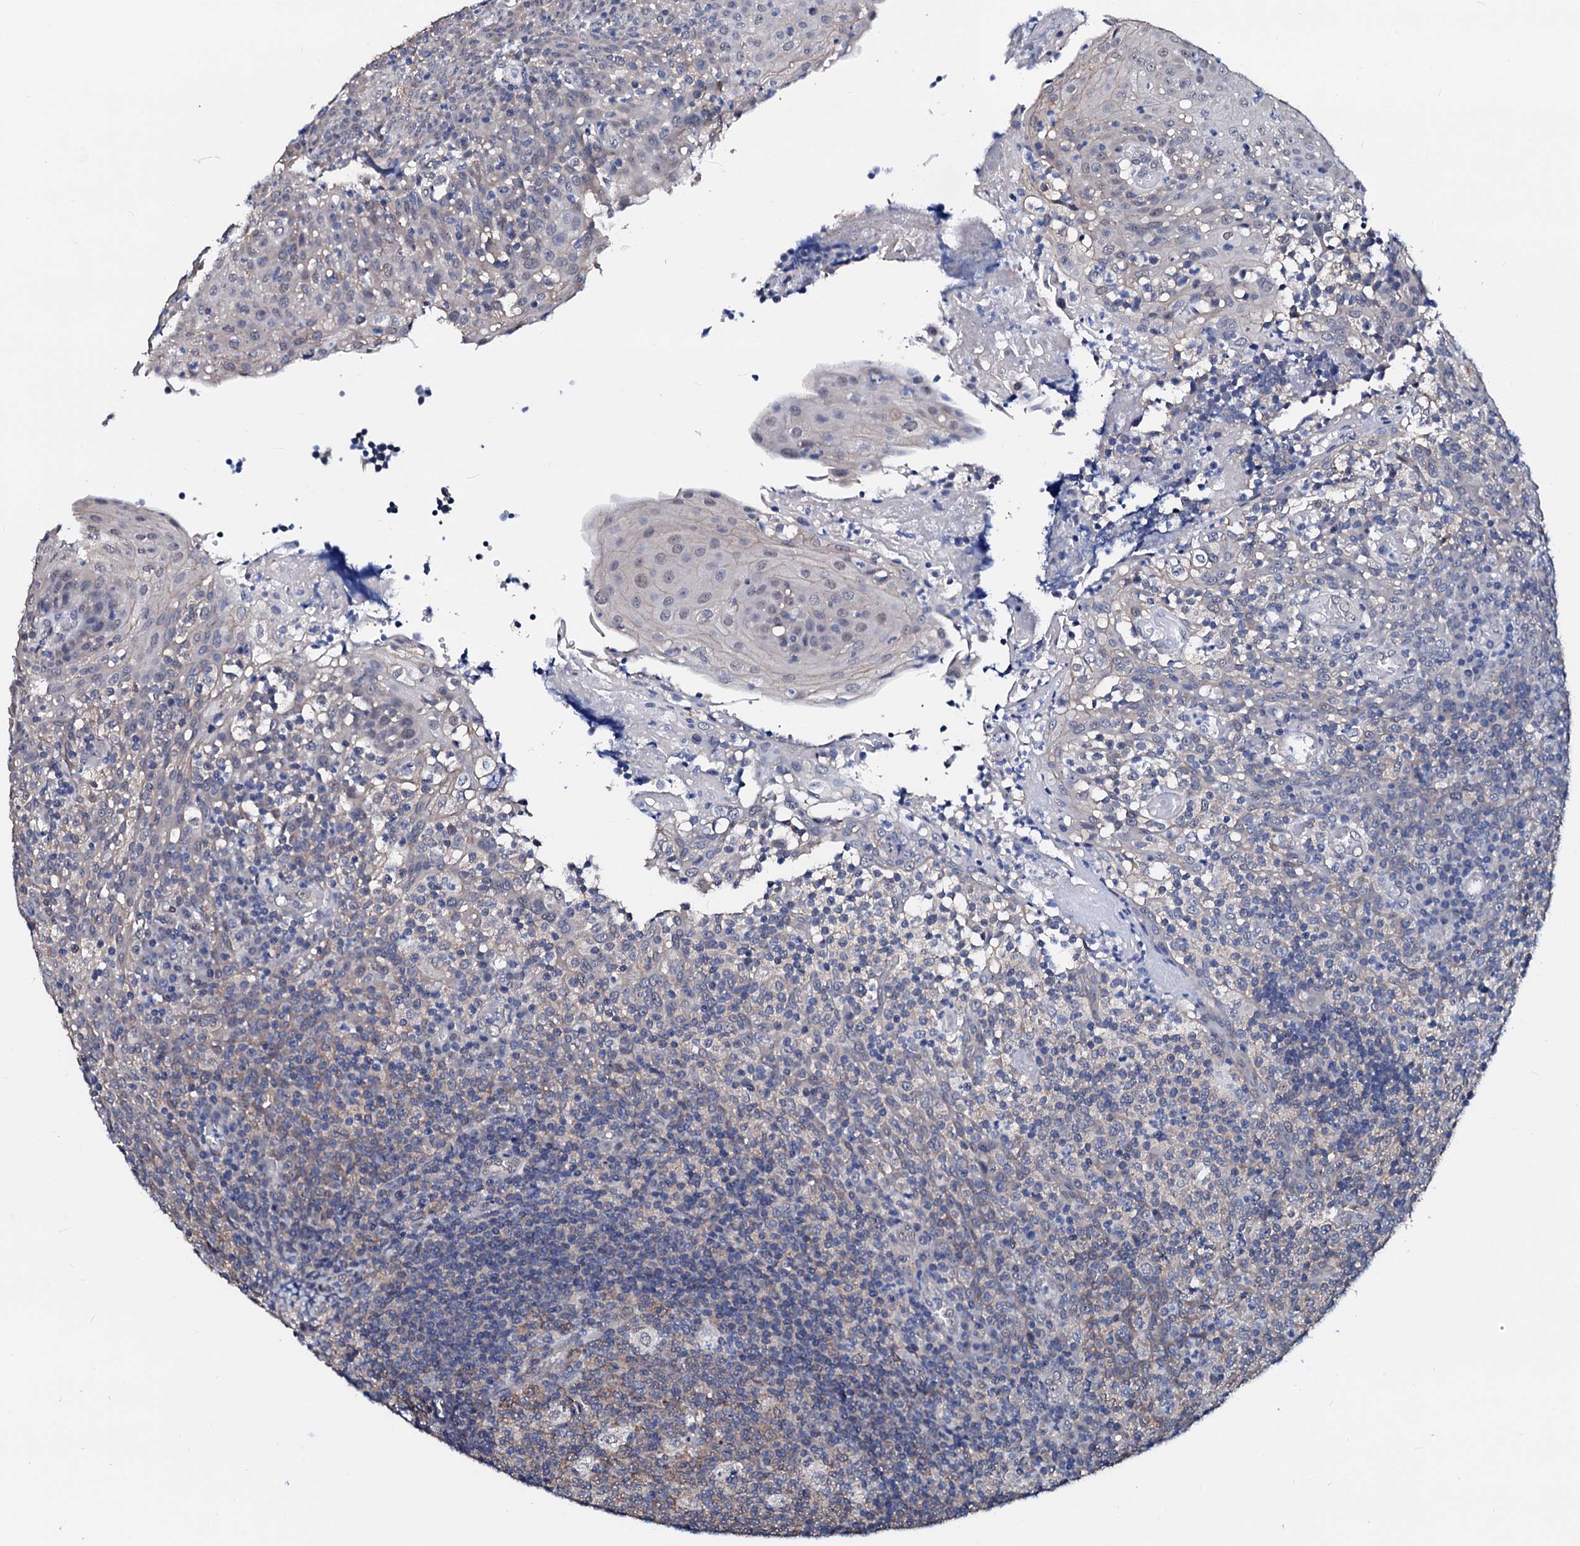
{"staining": {"intensity": "negative", "quantity": "none", "location": "none"}, "tissue": "tonsil", "cell_type": "Germinal center cells", "image_type": "normal", "snomed": [{"axis": "morphology", "description": "Normal tissue, NOS"}, {"axis": "topography", "description": "Tonsil"}], "caption": "Histopathology image shows no protein staining in germinal center cells of normal tonsil. (Immunohistochemistry (ihc), brightfield microscopy, high magnification).", "gene": "CSN2", "patient": {"sex": "female", "age": 19}}